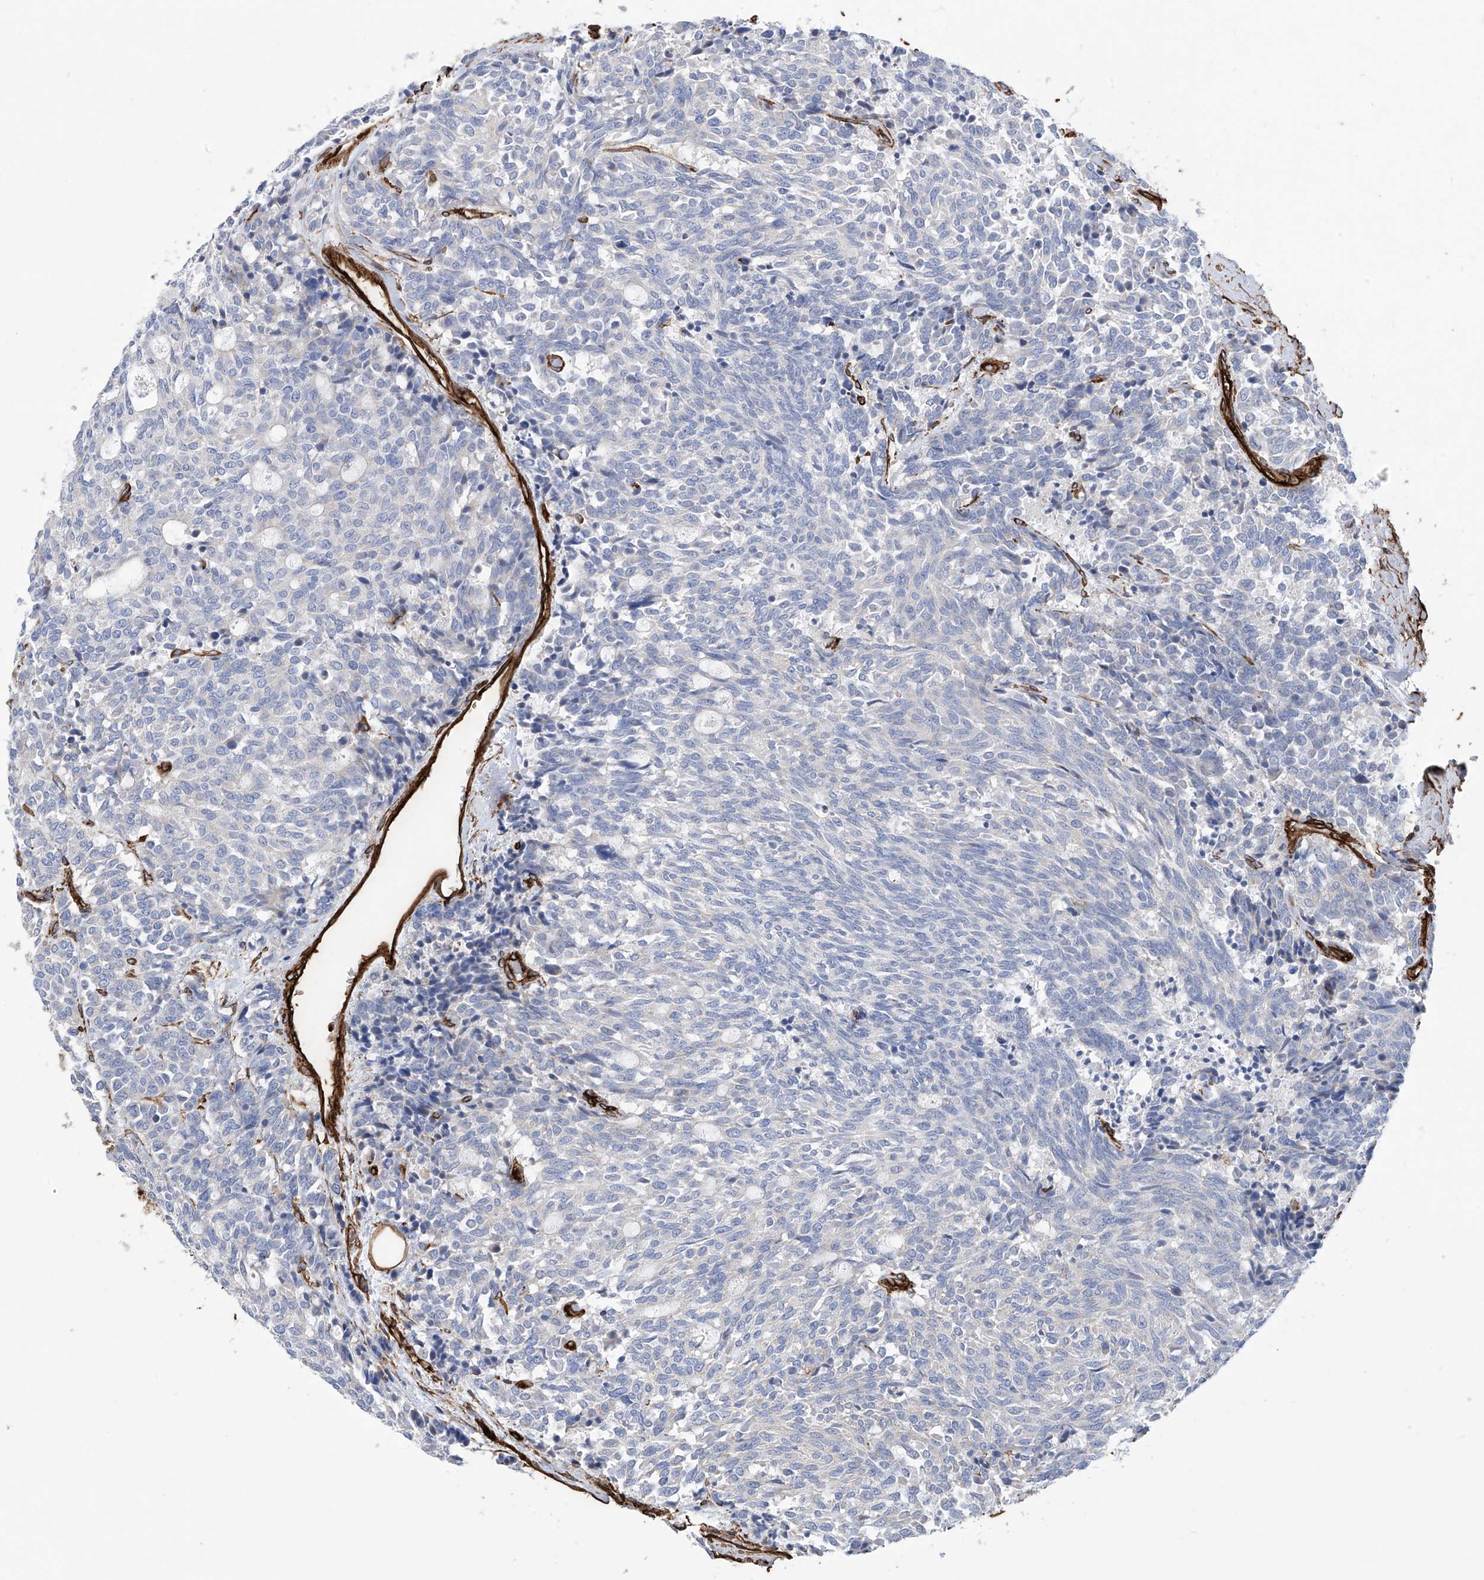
{"staining": {"intensity": "negative", "quantity": "none", "location": "none"}, "tissue": "carcinoid", "cell_type": "Tumor cells", "image_type": "cancer", "snomed": [{"axis": "morphology", "description": "Carcinoid, malignant, NOS"}, {"axis": "topography", "description": "Pancreas"}], "caption": "The immunohistochemistry photomicrograph has no significant staining in tumor cells of carcinoid tissue. (Immunohistochemistry, brightfield microscopy, high magnification).", "gene": "UBTD1", "patient": {"sex": "female", "age": 54}}